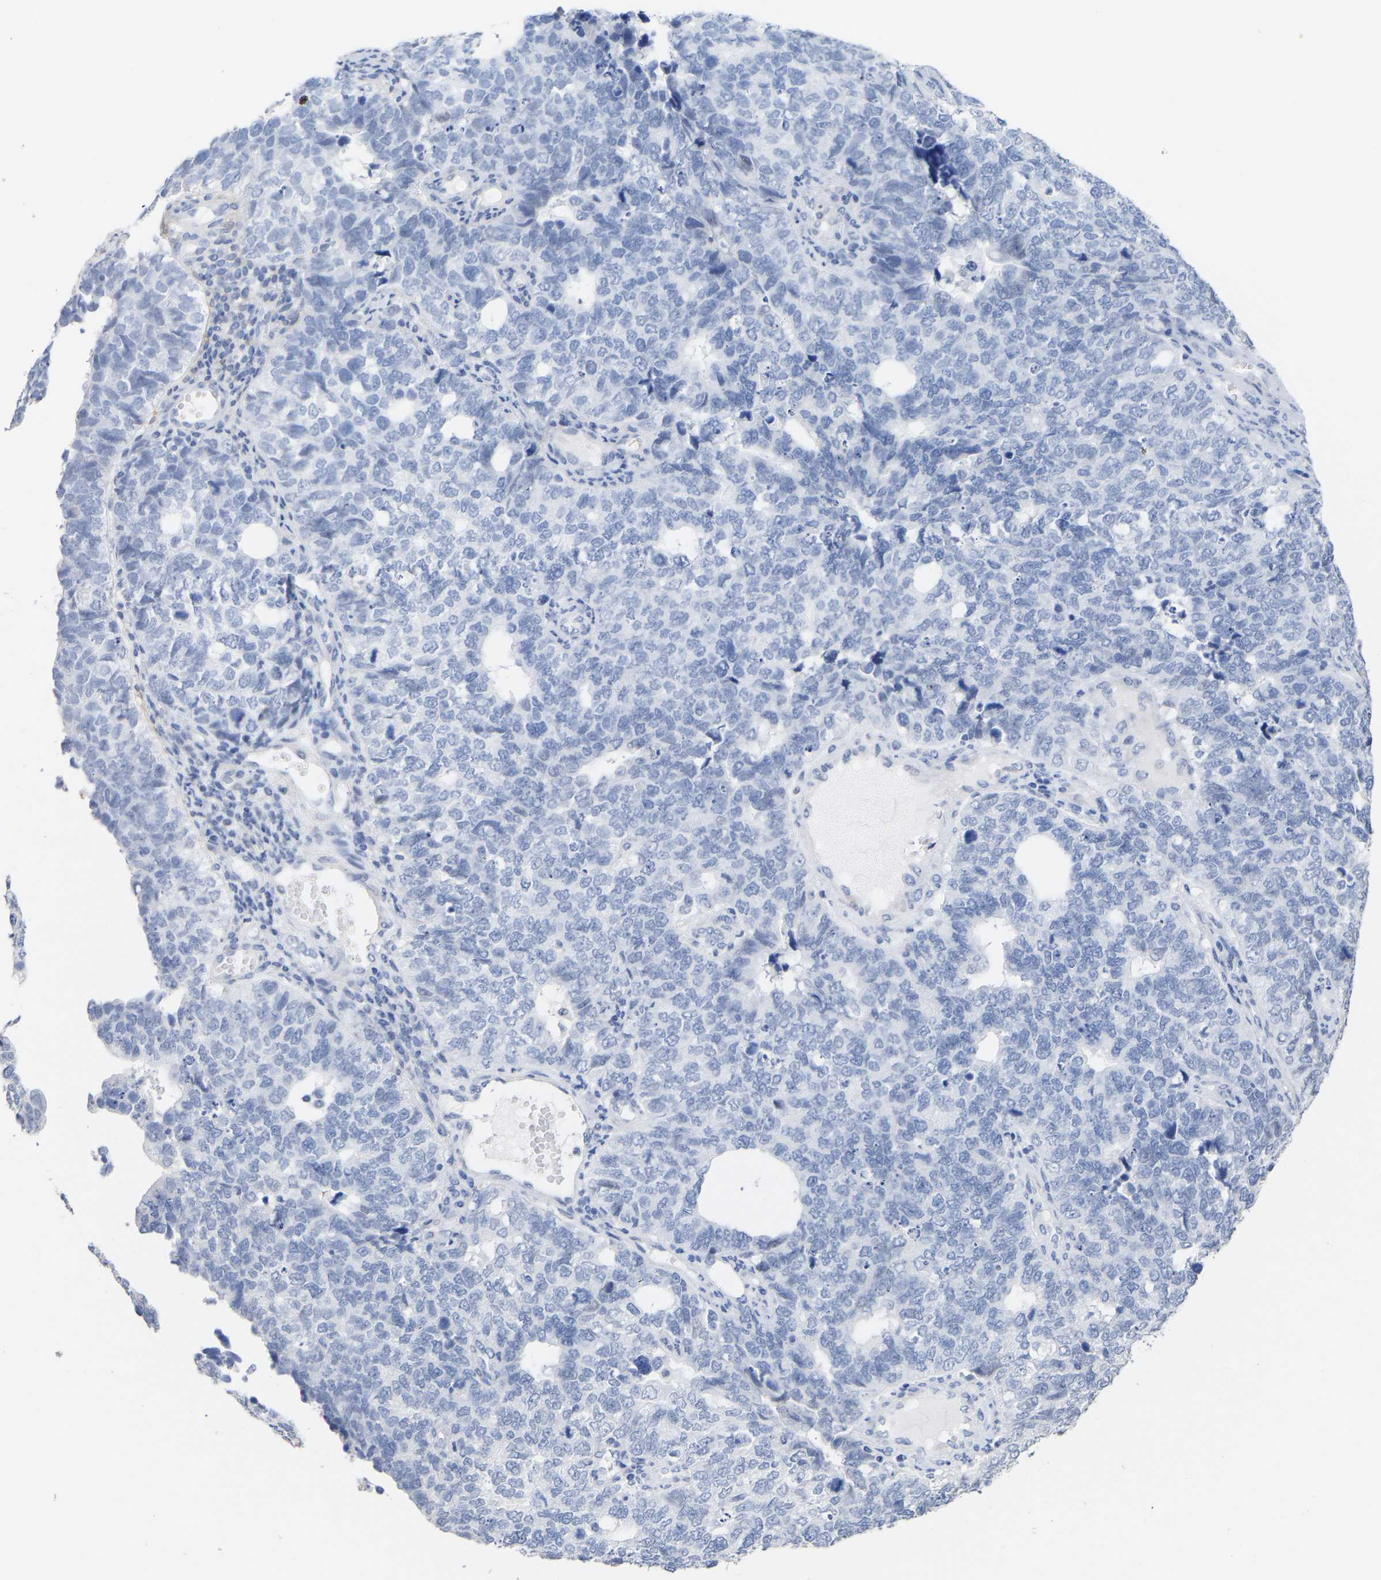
{"staining": {"intensity": "negative", "quantity": "none", "location": "none"}, "tissue": "cervical cancer", "cell_type": "Tumor cells", "image_type": "cancer", "snomed": [{"axis": "morphology", "description": "Squamous cell carcinoma, NOS"}, {"axis": "topography", "description": "Cervix"}], "caption": "Cervical cancer (squamous cell carcinoma) was stained to show a protein in brown. There is no significant expression in tumor cells. (Brightfield microscopy of DAB (3,3'-diaminobenzidine) immunohistochemistry (IHC) at high magnification).", "gene": "AMPH", "patient": {"sex": "female", "age": 63}}